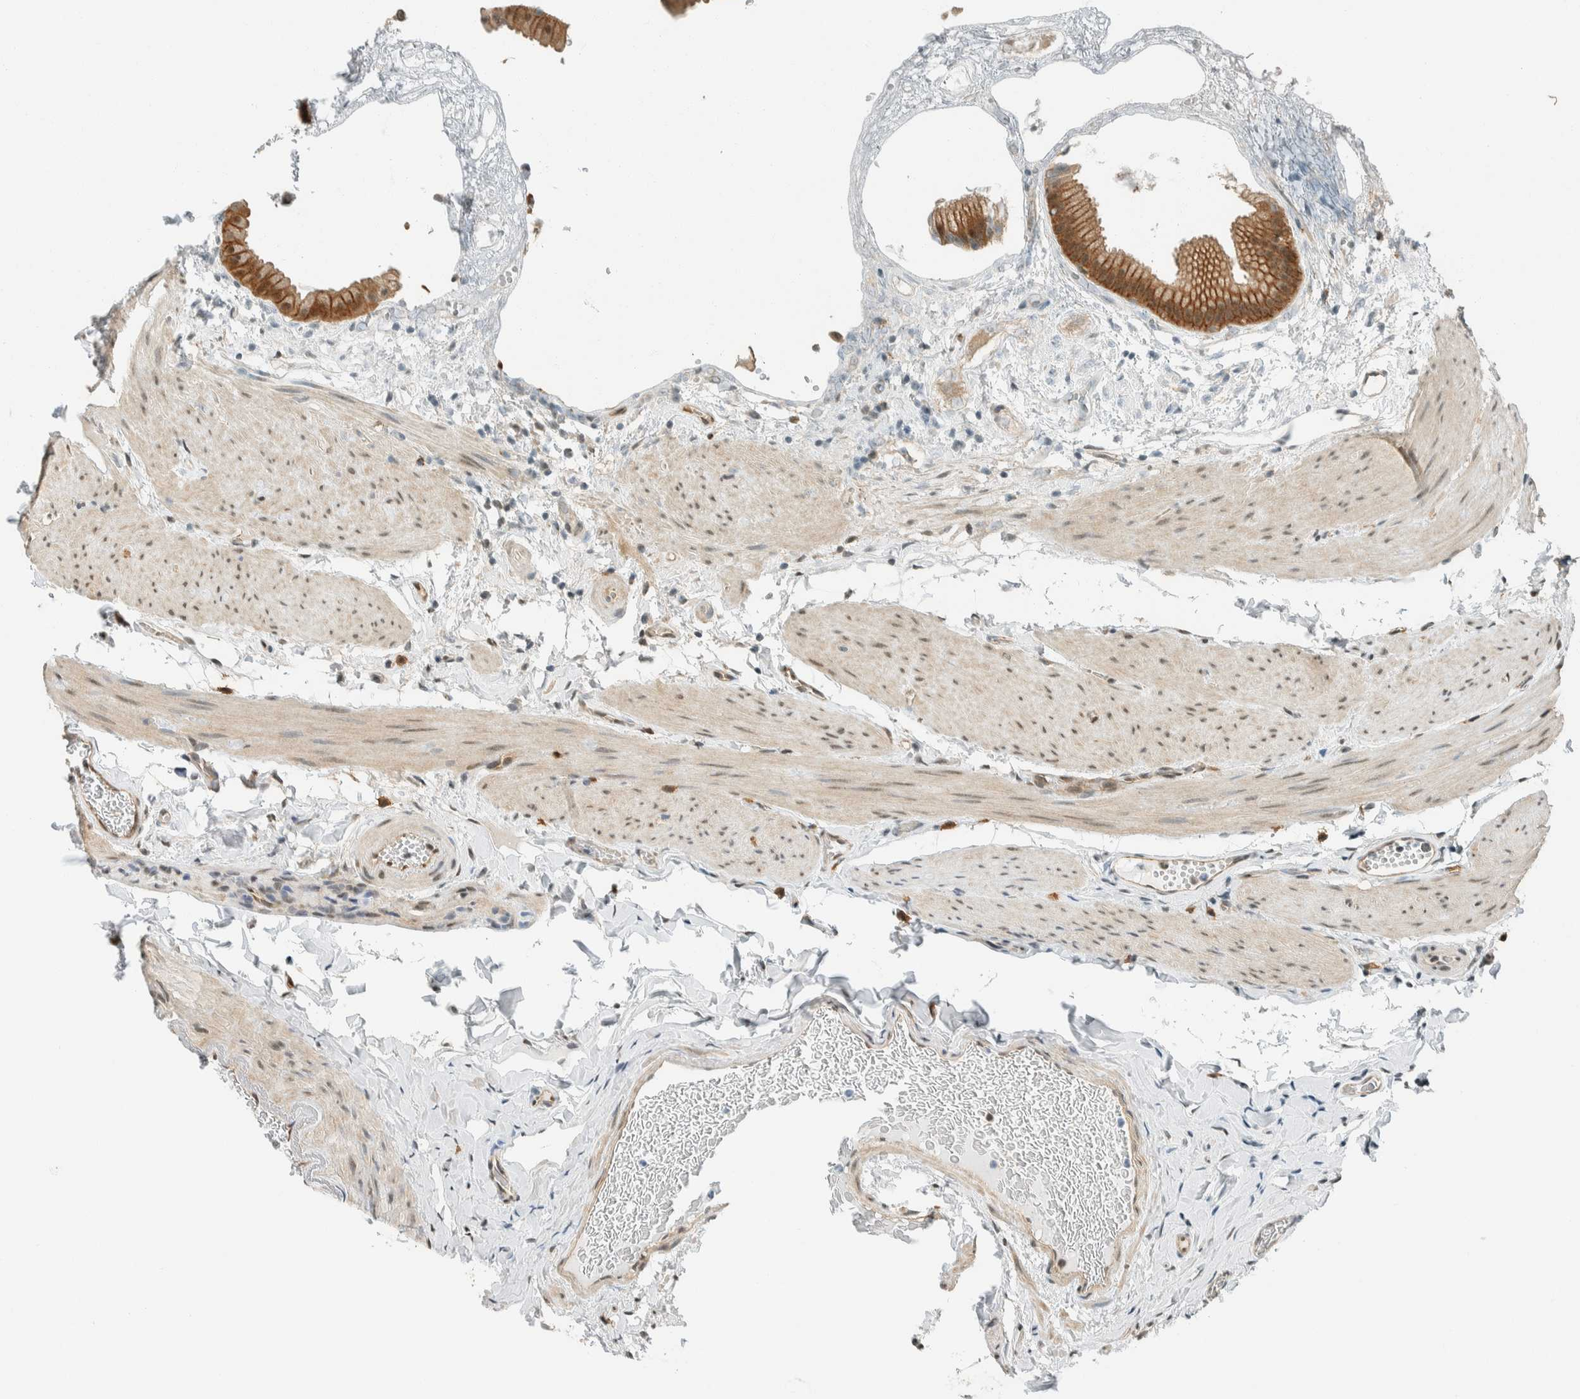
{"staining": {"intensity": "moderate", "quantity": ">75%", "location": "cytoplasmic/membranous,nuclear"}, "tissue": "gallbladder", "cell_type": "Glandular cells", "image_type": "normal", "snomed": [{"axis": "morphology", "description": "Normal tissue, NOS"}, {"axis": "topography", "description": "Gallbladder"}], "caption": "A brown stain labels moderate cytoplasmic/membranous,nuclear staining of a protein in glandular cells of unremarkable human gallbladder.", "gene": "NIBAN2", "patient": {"sex": "female", "age": 64}}